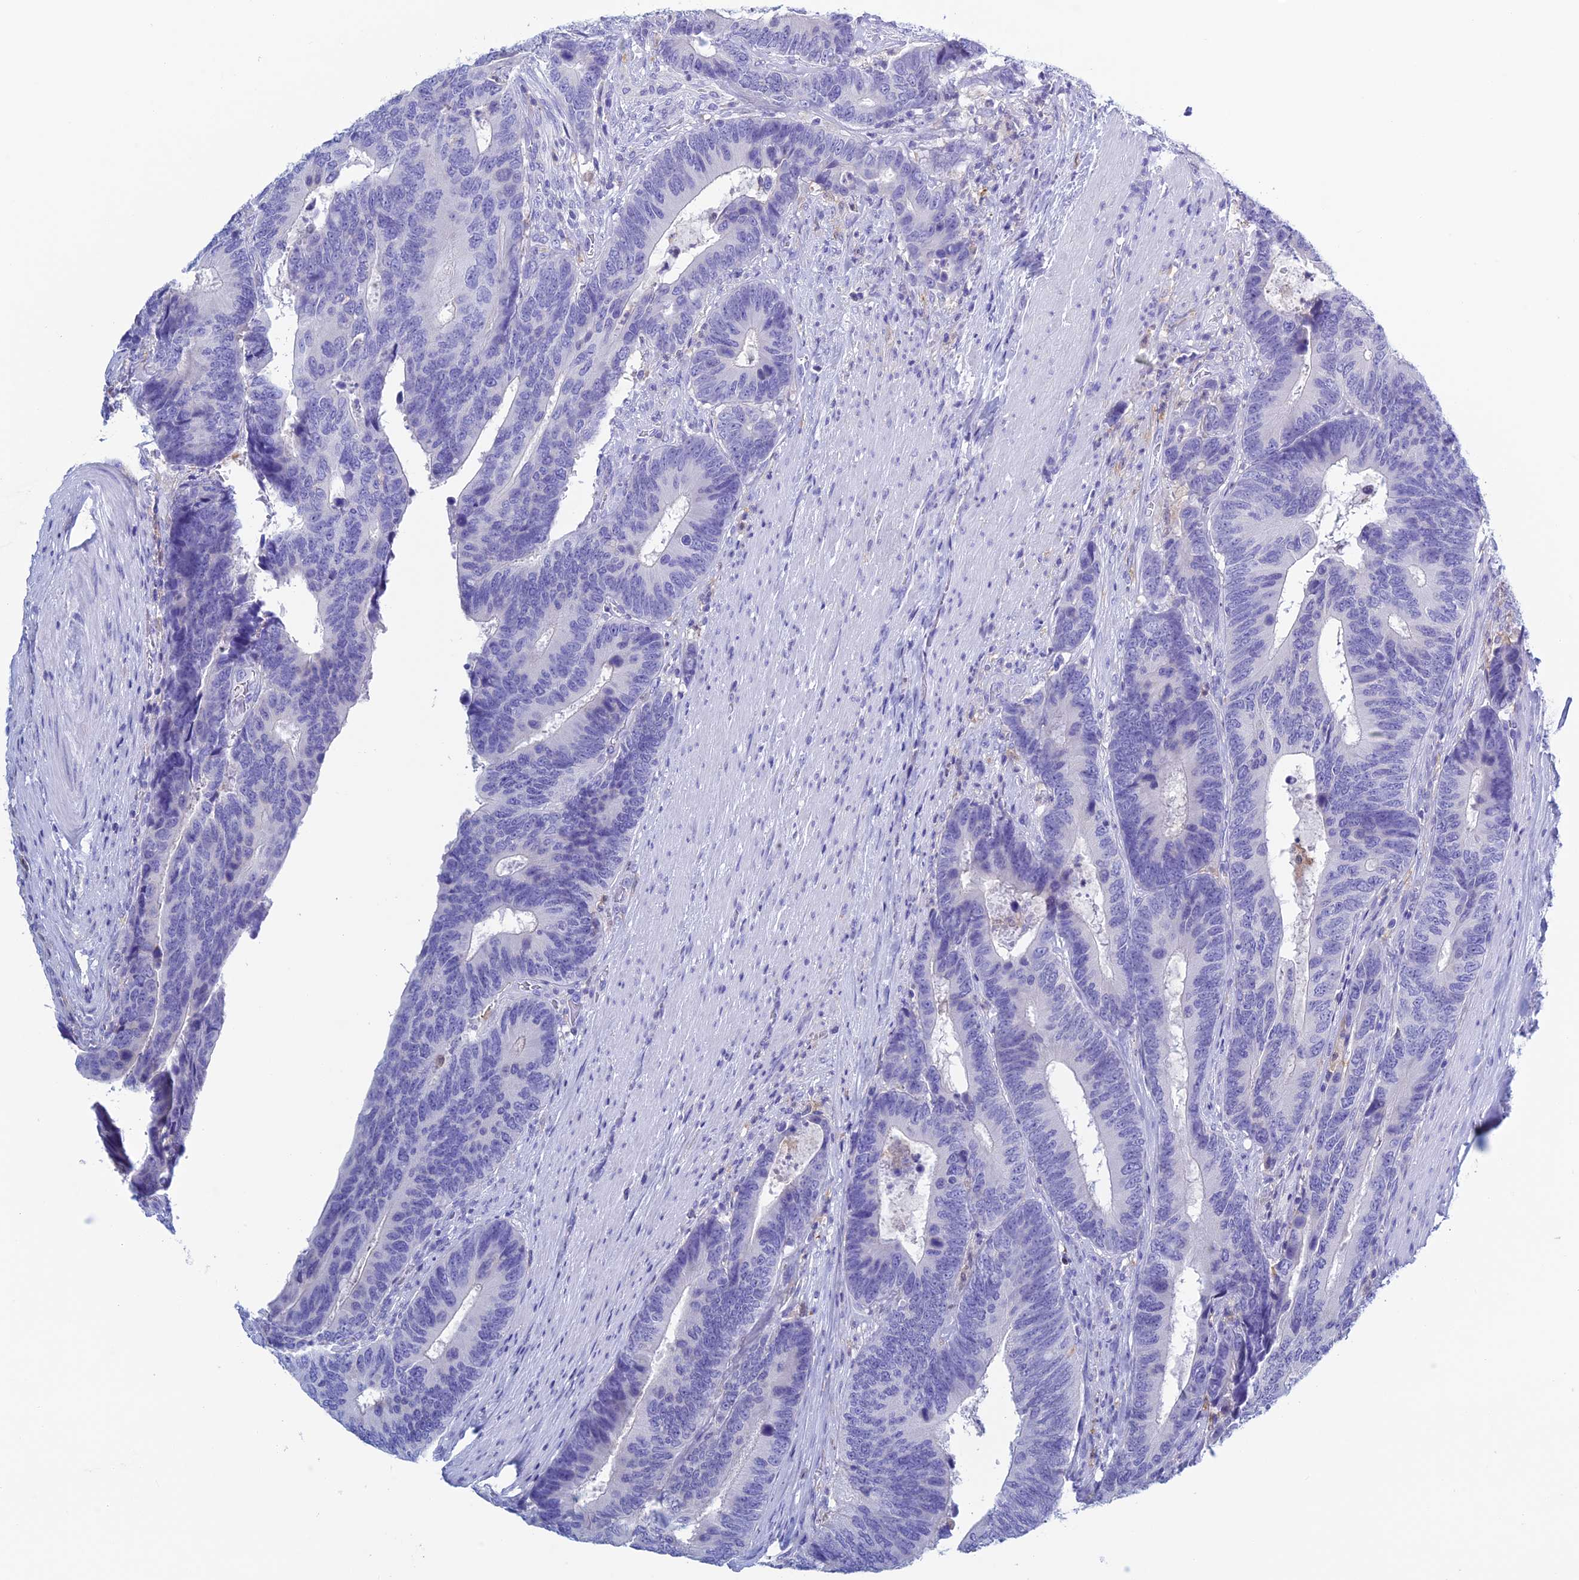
{"staining": {"intensity": "negative", "quantity": "none", "location": "none"}, "tissue": "colorectal cancer", "cell_type": "Tumor cells", "image_type": "cancer", "snomed": [{"axis": "morphology", "description": "Adenocarcinoma, NOS"}, {"axis": "topography", "description": "Colon"}], "caption": "There is no significant expression in tumor cells of adenocarcinoma (colorectal).", "gene": "KCNK17", "patient": {"sex": "male", "age": 87}}